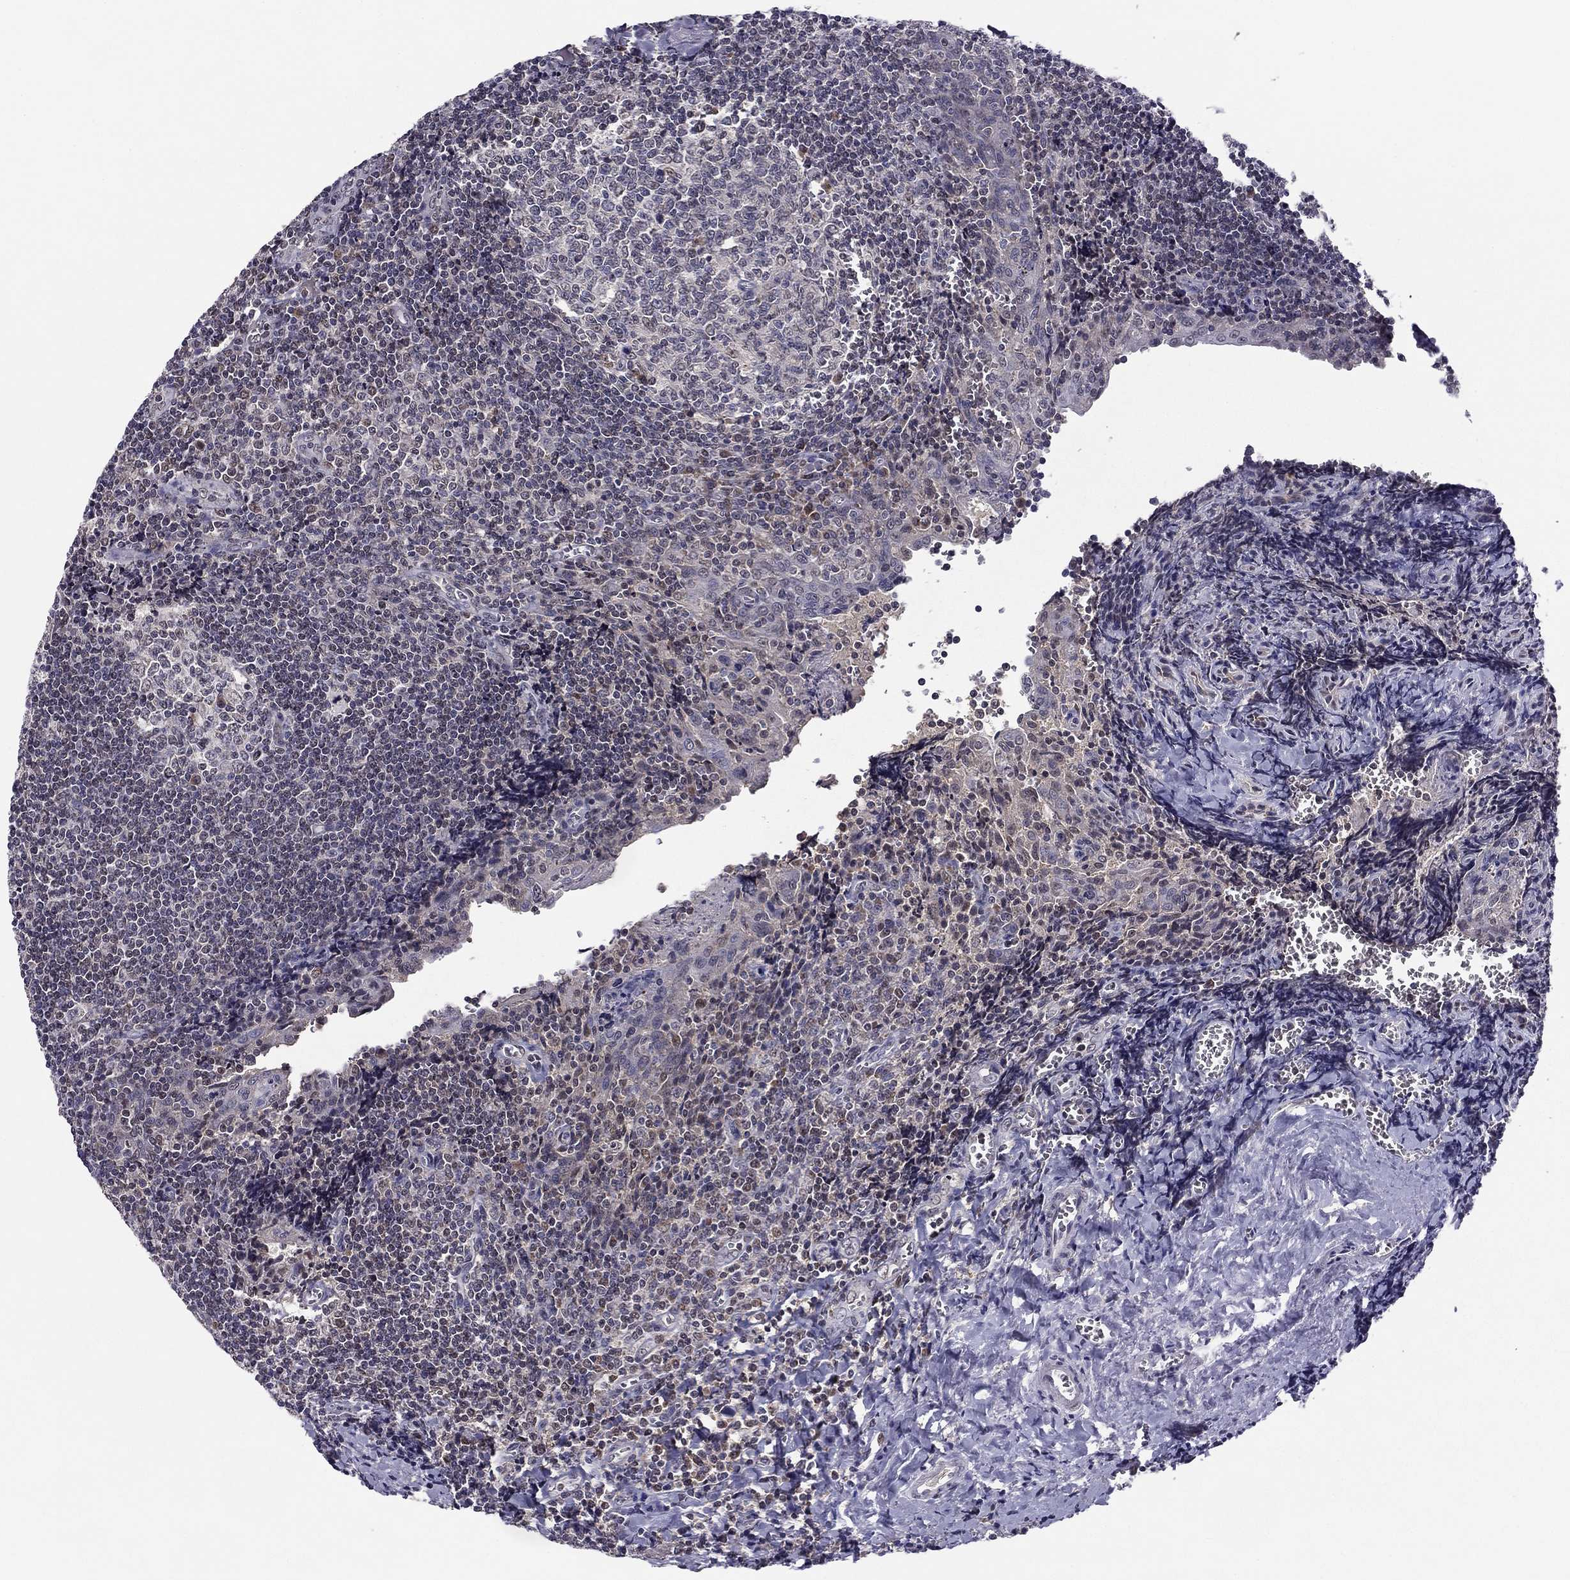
{"staining": {"intensity": "negative", "quantity": "none", "location": "none"}, "tissue": "tonsil", "cell_type": "Germinal center cells", "image_type": "normal", "snomed": [{"axis": "morphology", "description": "Normal tissue, NOS"}, {"axis": "morphology", "description": "Inflammation, NOS"}, {"axis": "topography", "description": "Tonsil"}], "caption": "IHC micrograph of benign tonsil stained for a protein (brown), which displays no staining in germinal center cells. (Stains: DAB (3,3'-diaminobenzidine) IHC with hematoxylin counter stain, Microscopy: brightfield microscopy at high magnification).", "gene": "HCN1", "patient": {"sex": "female", "age": 31}}